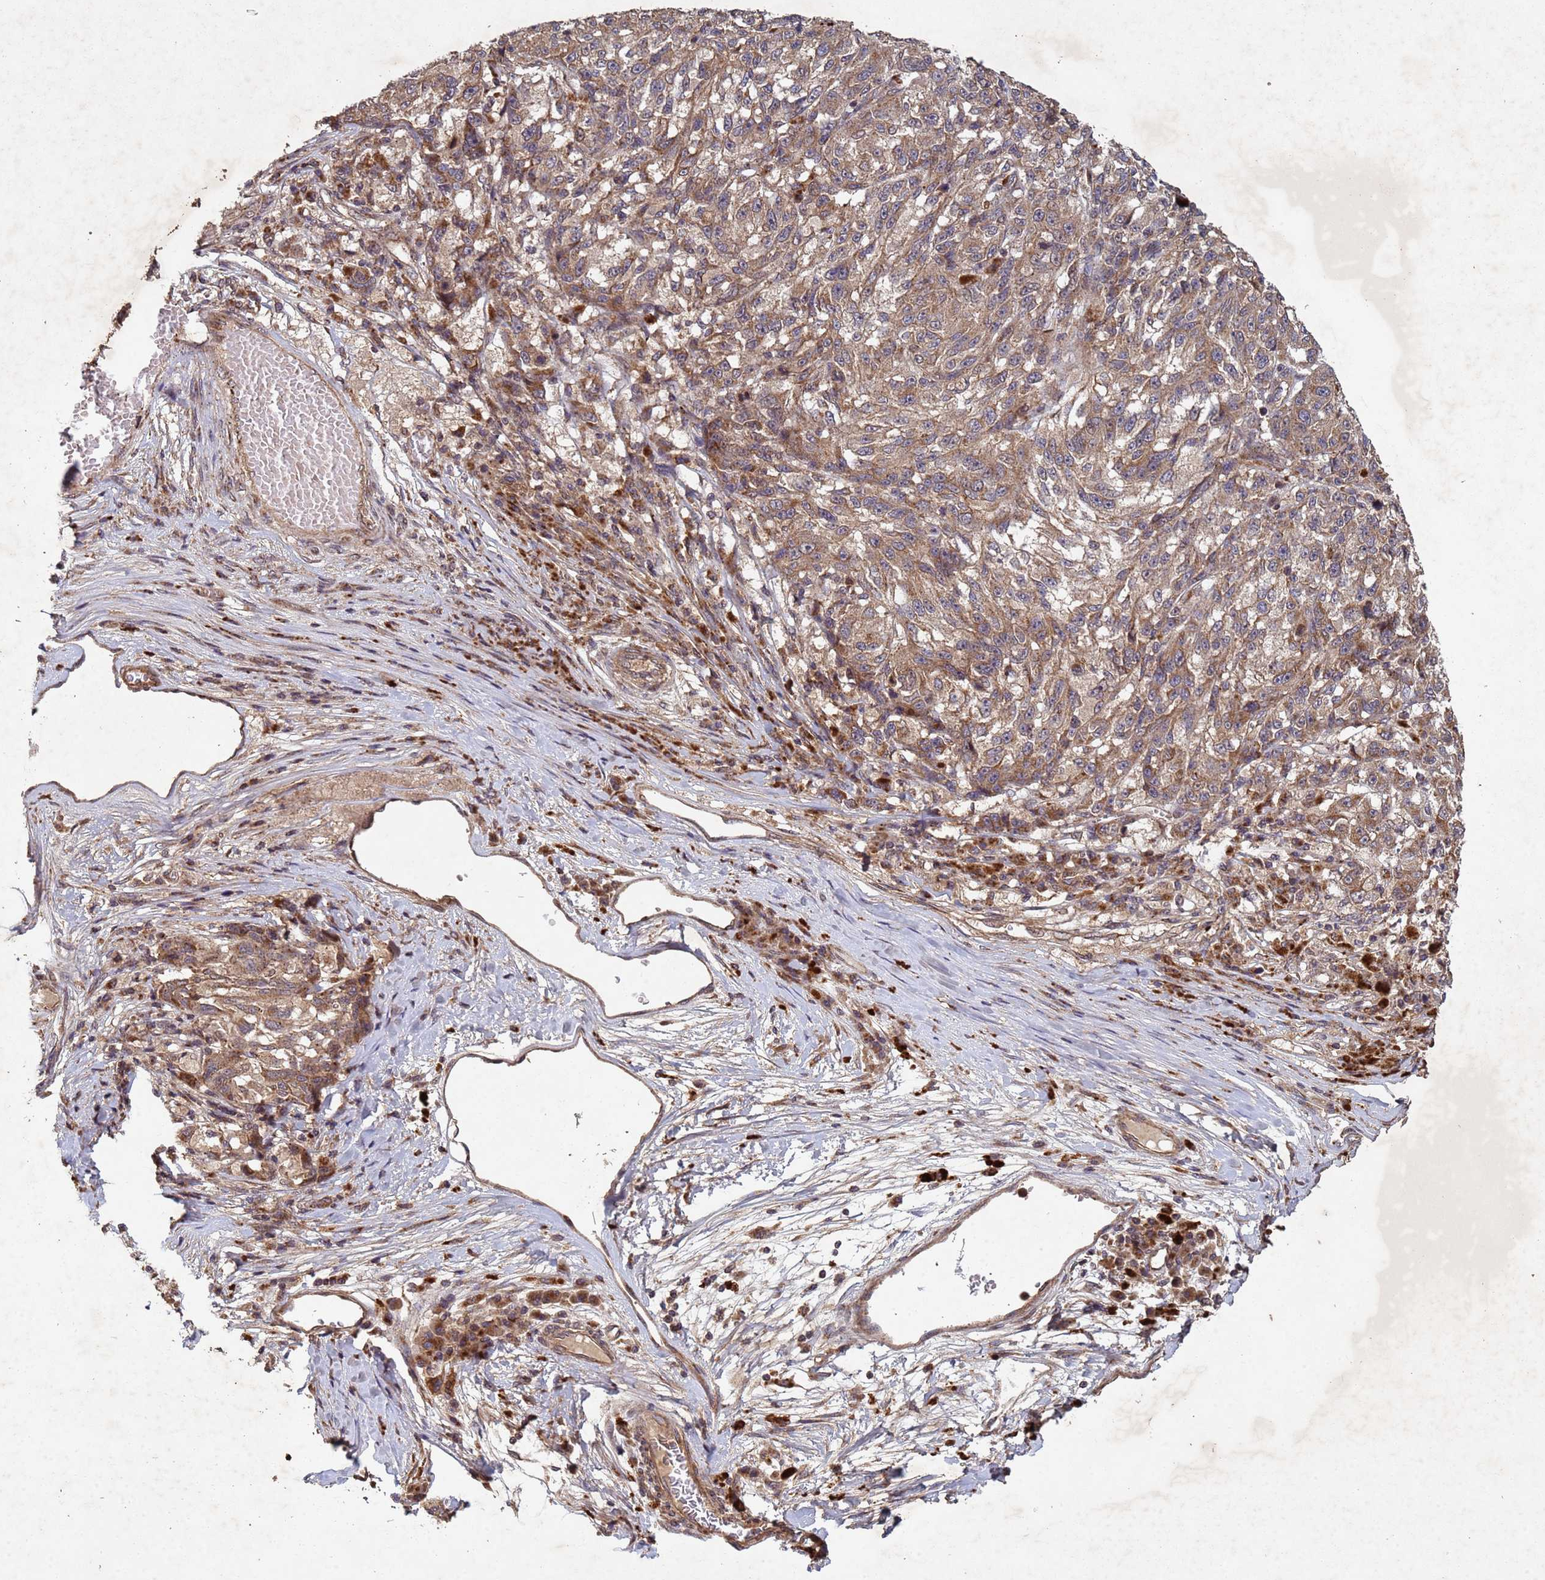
{"staining": {"intensity": "moderate", "quantity": ">75%", "location": "cytoplasmic/membranous"}, "tissue": "melanoma", "cell_type": "Tumor cells", "image_type": "cancer", "snomed": [{"axis": "morphology", "description": "Malignant melanoma, NOS"}, {"axis": "topography", "description": "Skin"}], "caption": "Melanoma stained for a protein (brown) exhibits moderate cytoplasmic/membranous positive staining in about >75% of tumor cells.", "gene": "FASTKD1", "patient": {"sex": "male", "age": 53}}